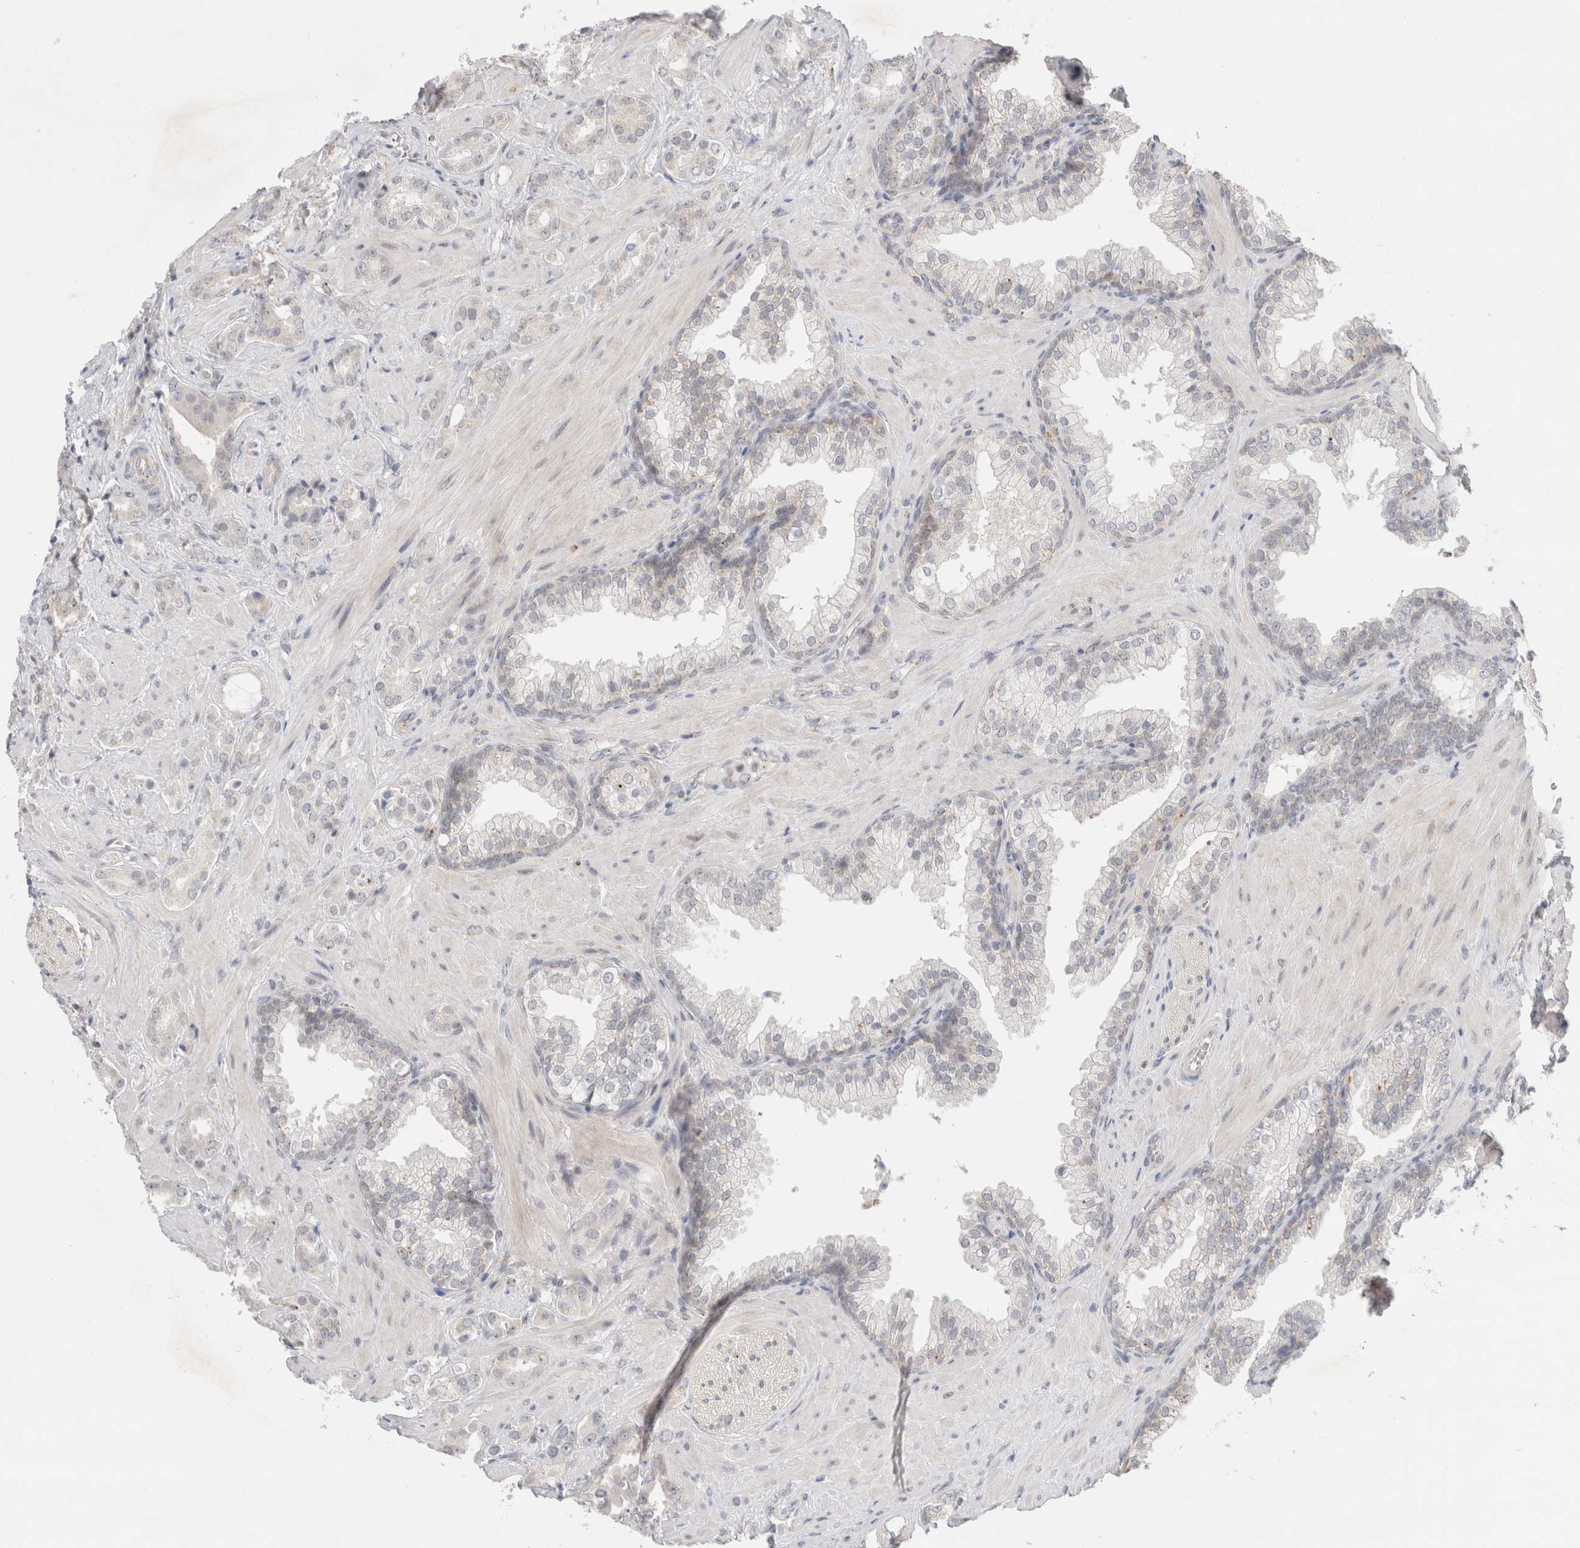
{"staining": {"intensity": "negative", "quantity": "none", "location": "none"}, "tissue": "prostate cancer", "cell_type": "Tumor cells", "image_type": "cancer", "snomed": [{"axis": "morphology", "description": "Adenocarcinoma, High grade"}, {"axis": "topography", "description": "Prostate"}], "caption": "Image shows no protein positivity in tumor cells of prostate cancer (high-grade adenocarcinoma) tissue. (Brightfield microscopy of DAB immunohistochemistry at high magnification).", "gene": "BICD2", "patient": {"sex": "male", "age": 64}}